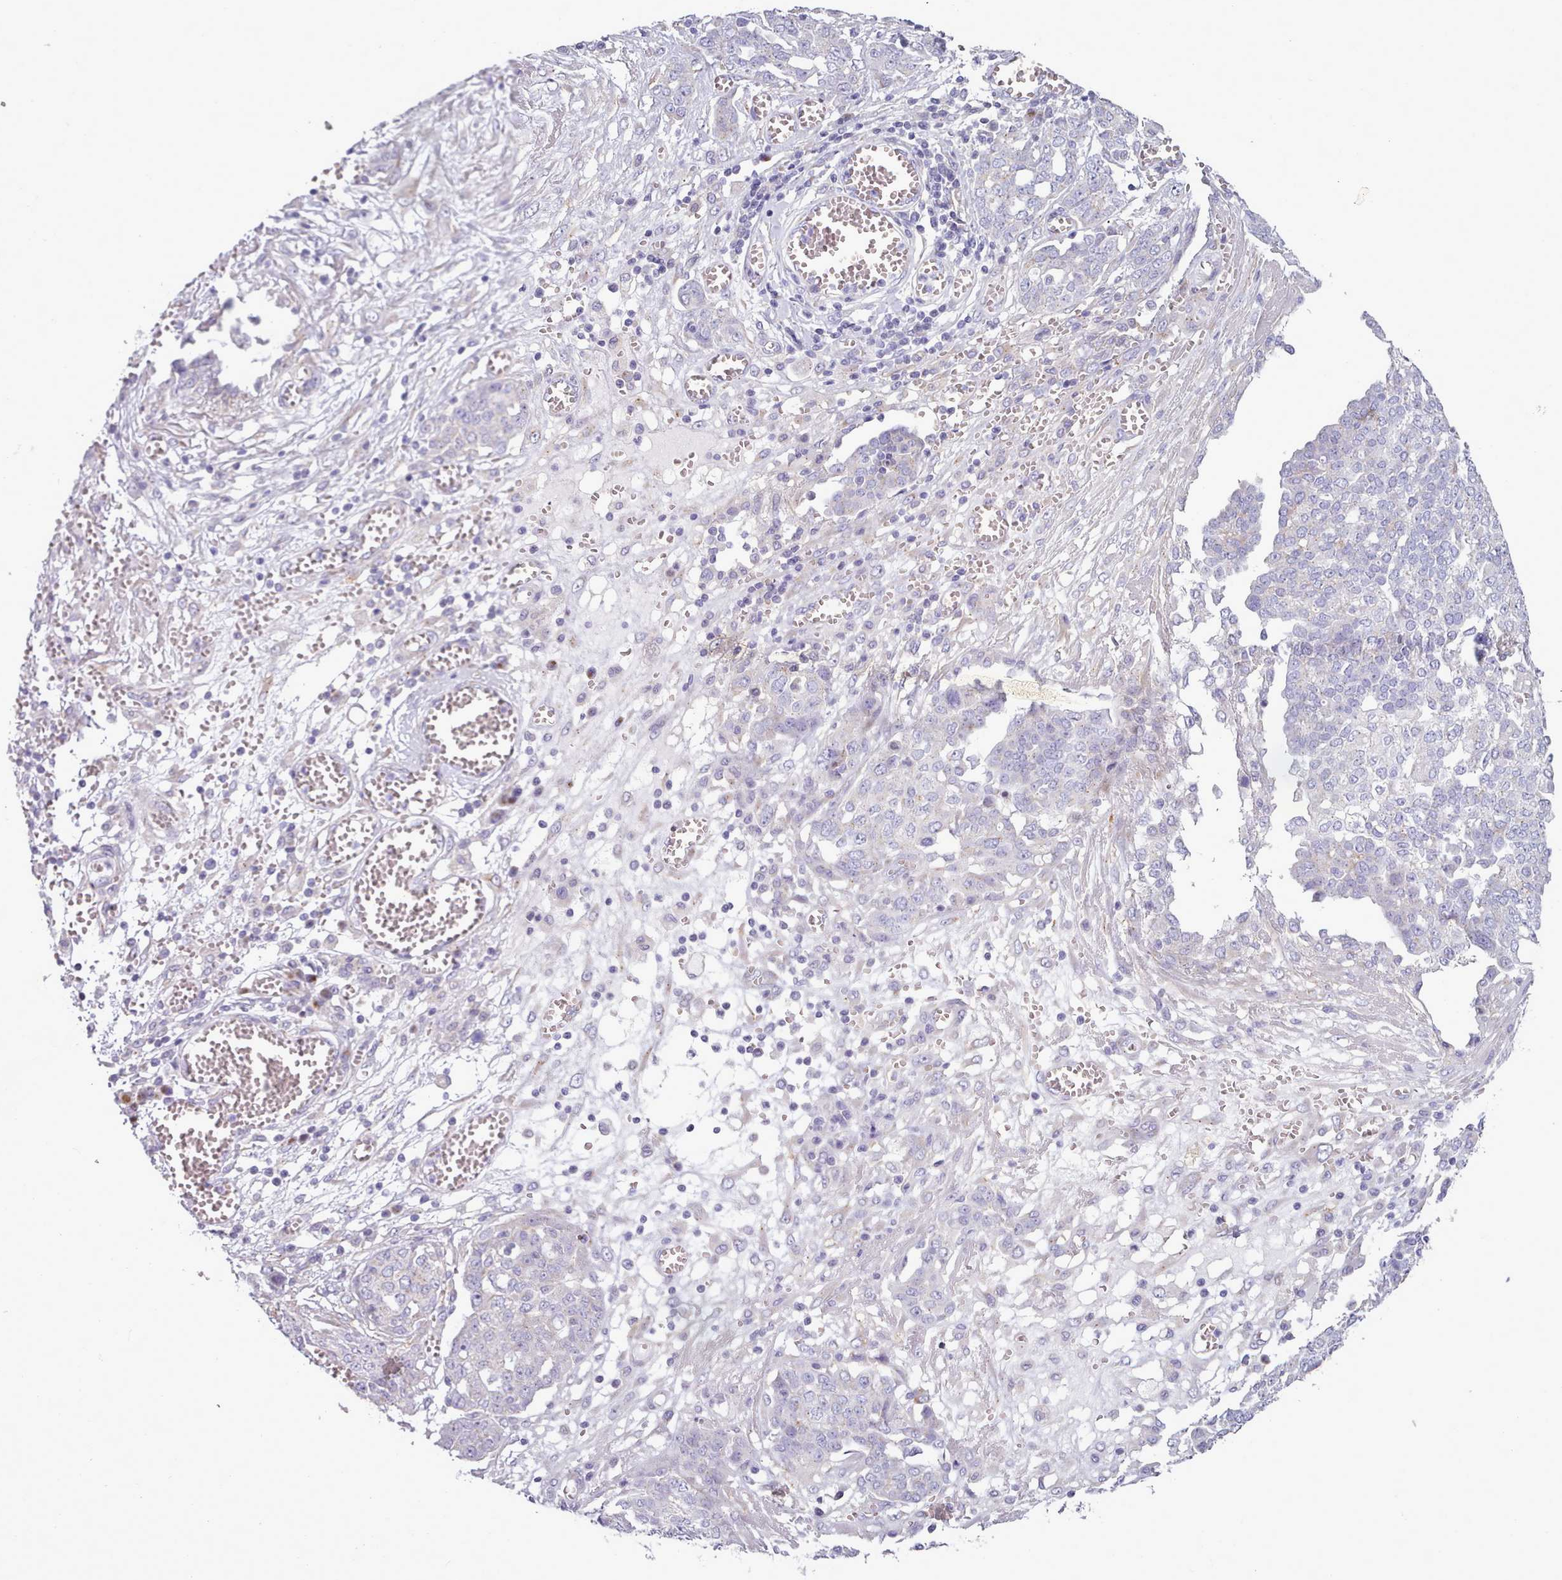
{"staining": {"intensity": "negative", "quantity": "none", "location": "none"}, "tissue": "ovarian cancer", "cell_type": "Tumor cells", "image_type": "cancer", "snomed": [{"axis": "morphology", "description": "Cystadenocarcinoma, serous, NOS"}, {"axis": "topography", "description": "Soft tissue"}, {"axis": "topography", "description": "Ovary"}], "caption": "Image shows no significant protein staining in tumor cells of ovarian cancer (serous cystadenocarcinoma). (DAB (3,3'-diaminobenzidine) IHC, high magnification).", "gene": "MYRFL", "patient": {"sex": "female", "age": 57}}